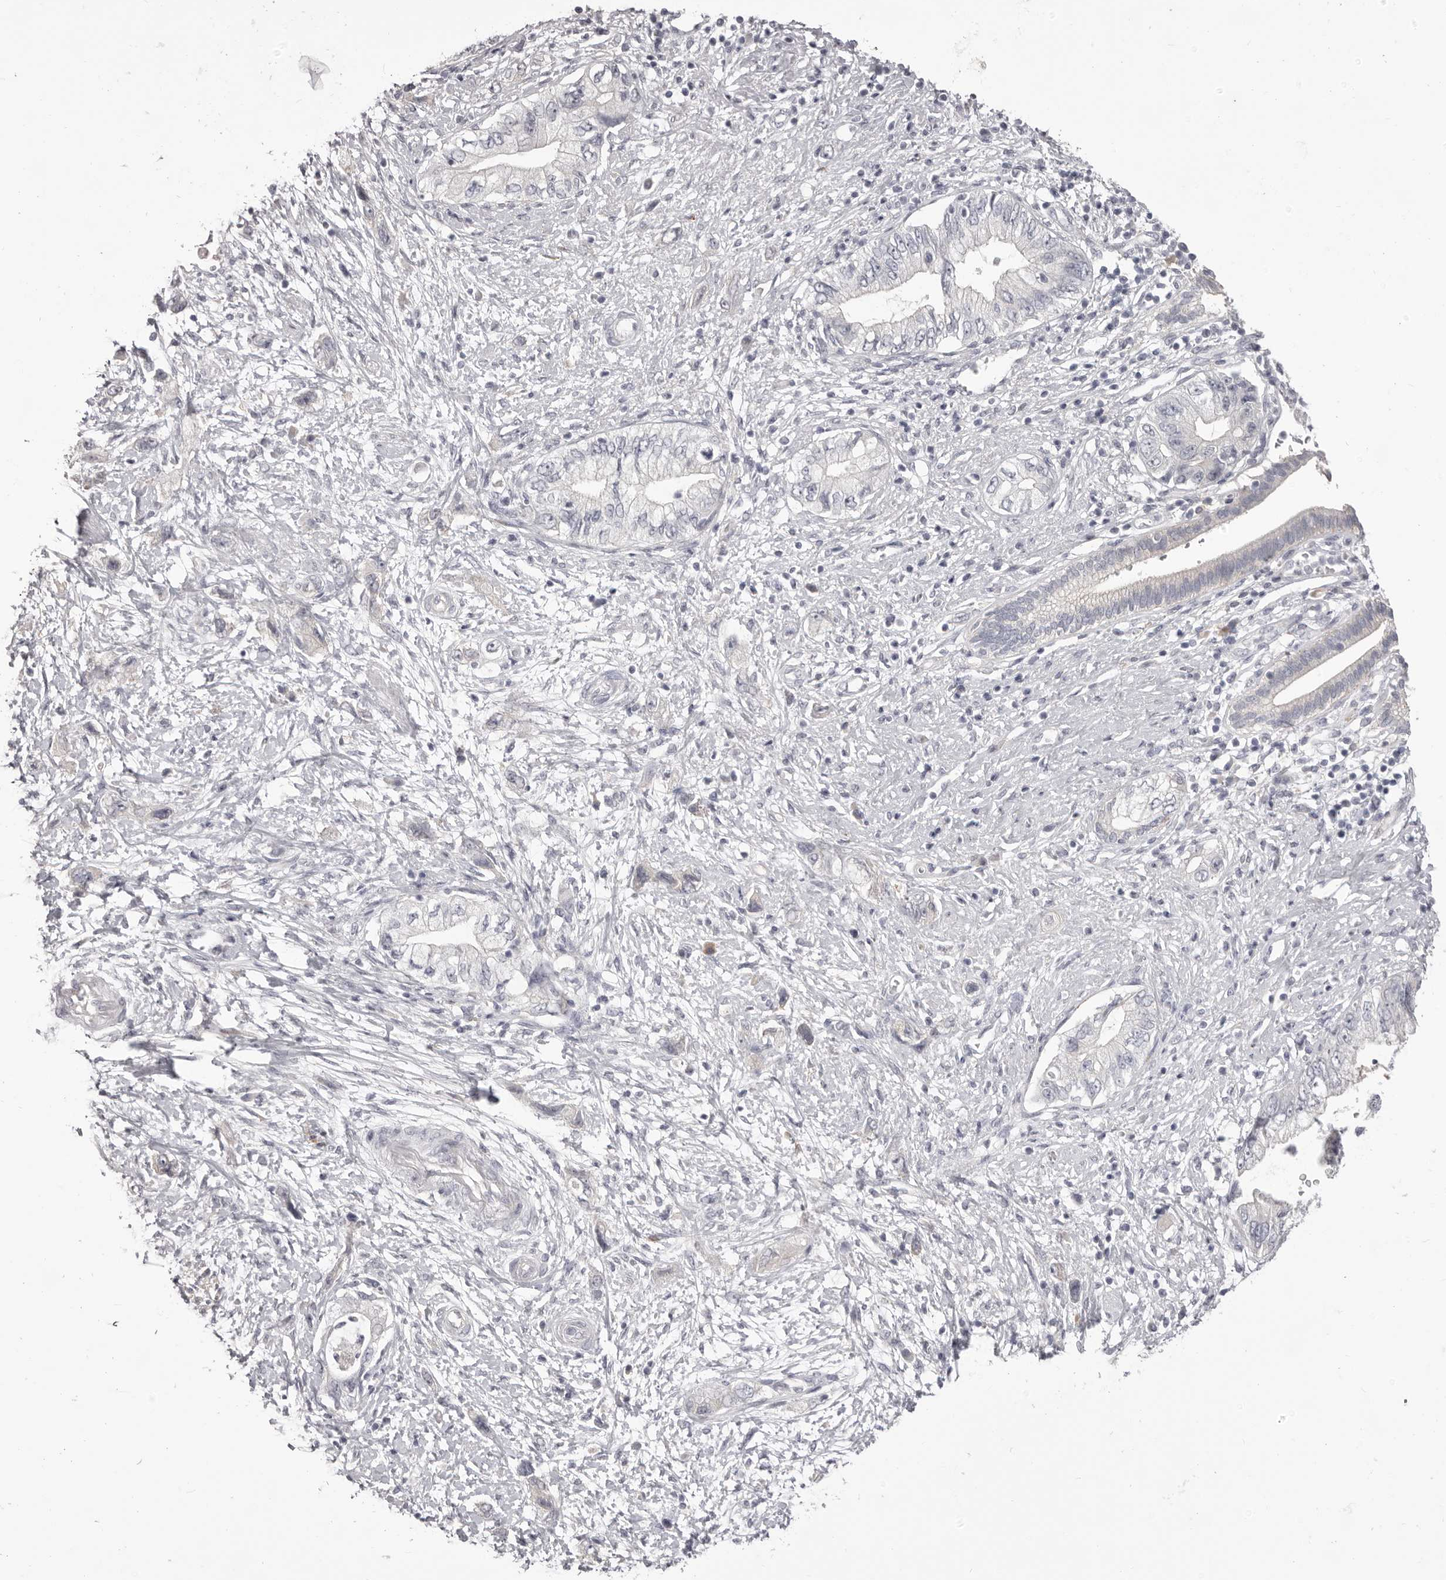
{"staining": {"intensity": "negative", "quantity": "none", "location": "none"}, "tissue": "pancreatic cancer", "cell_type": "Tumor cells", "image_type": "cancer", "snomed": [{"axis": "morphology", "description": "Adenocarcinoma, NOS"}, {"axis": "topography", "description": "Pancreas"}], "caption": "An IHC image of pancreatic cancer (adenocarcinoma) is shown. There is no staining in tumor cells of pancreatic cancer (adenocarcinoma). (DAB (3,3'-diaminobenzidine) immunohistochemistry with hematoxylin counter stain).", "gene": "OTUD3", "patient": {"sex": "female", "age": 73}}